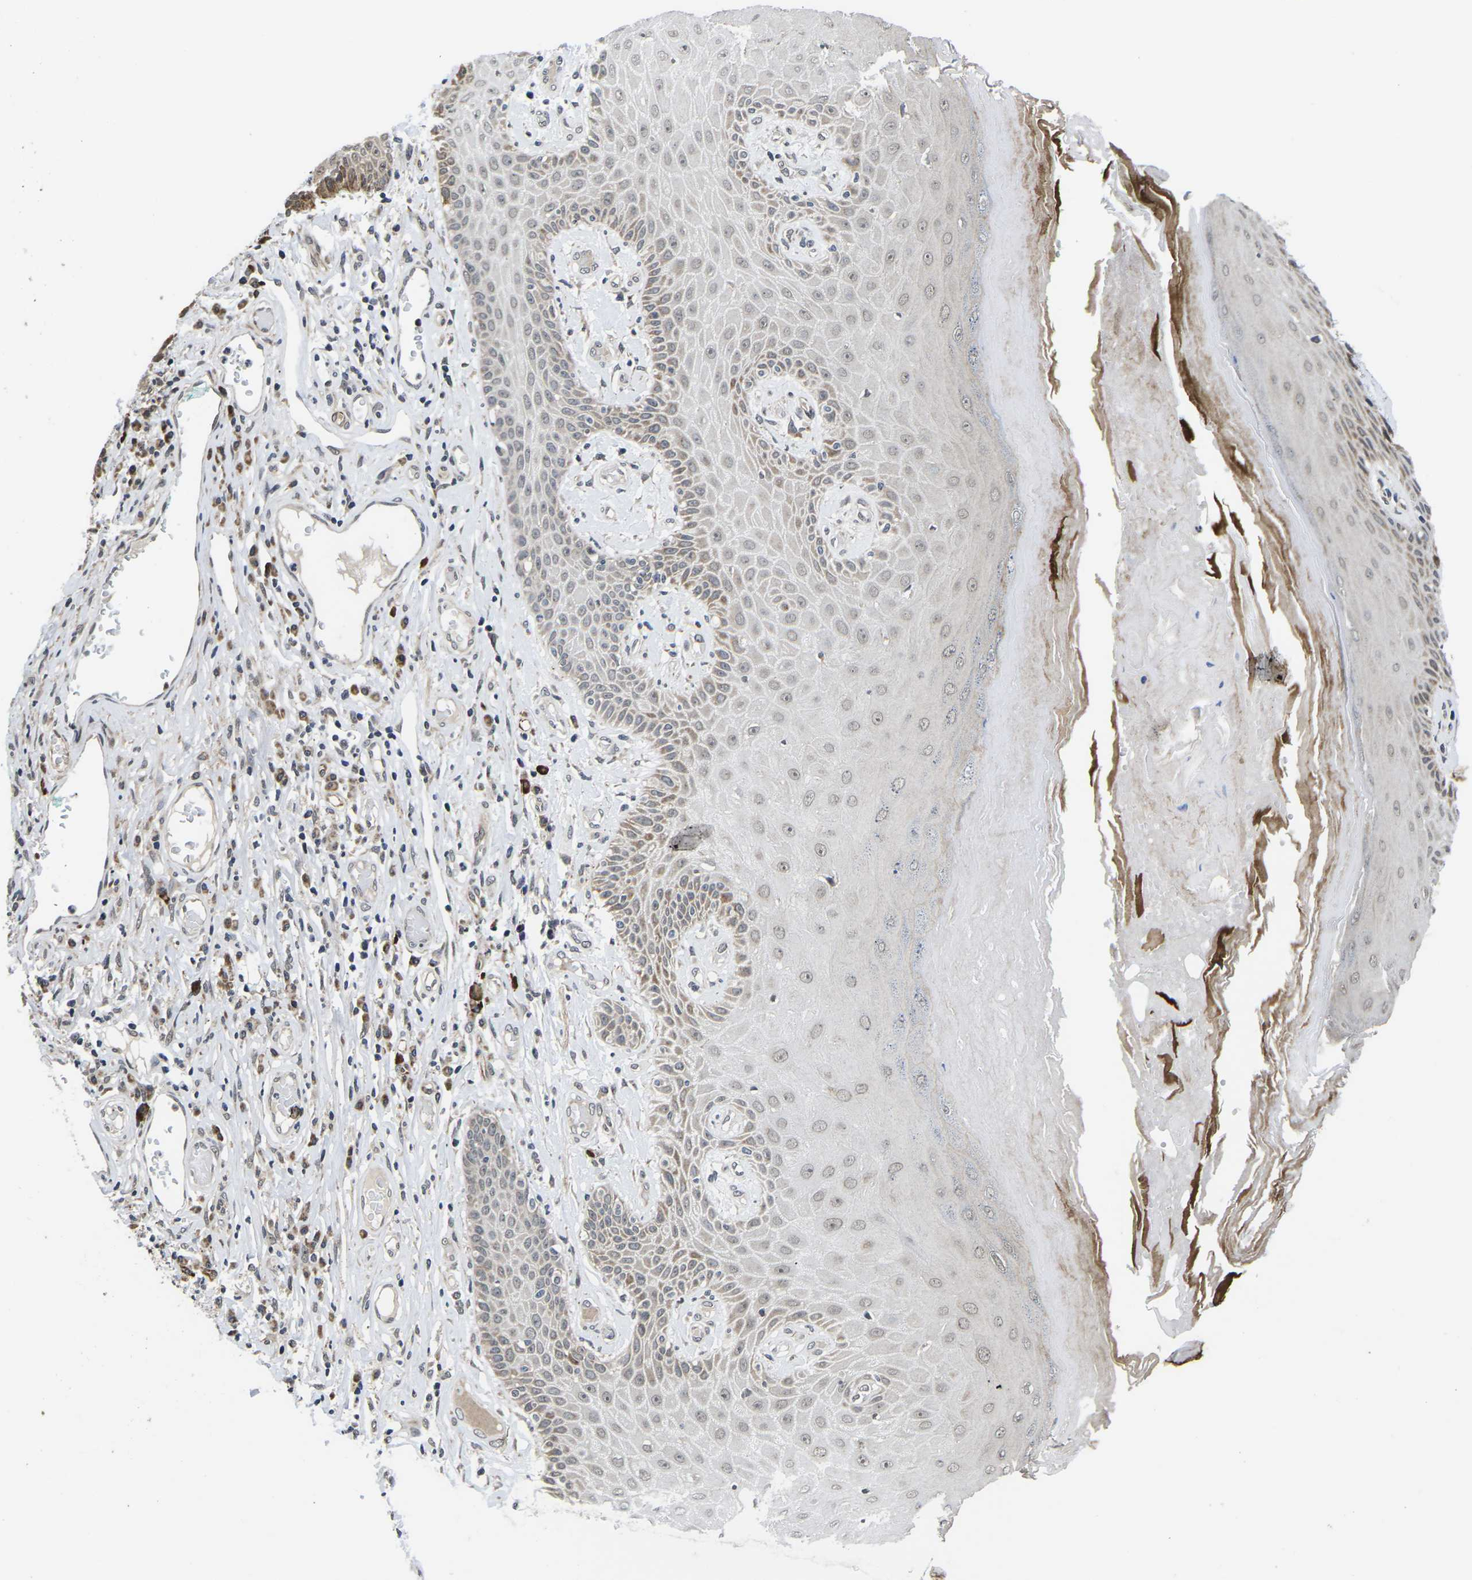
{"staining": {"intensity": "weak", "quantity": "<25%", "location": "cytoplasmic/membranous,nuclear"}, "tissue": "skin", "cell_type": "Epidermal cells", "image_type": "normal", "snomed": [{"axis": "morphology", "description": "Normal tissue, NOS"}, {"axis": "topography", "description": "Vulva"}], "caption": "IHC micrograph of unremarkable human skin stained for a protein (brown), which reveals no expression in epidermal cells. Brightfield microscopy of IHC stained with DAB (brown) and hematoxylin (blue), captured at high magnification.", "gene": "CCNE1", "patient": {"sex": "female", "age": 73}}